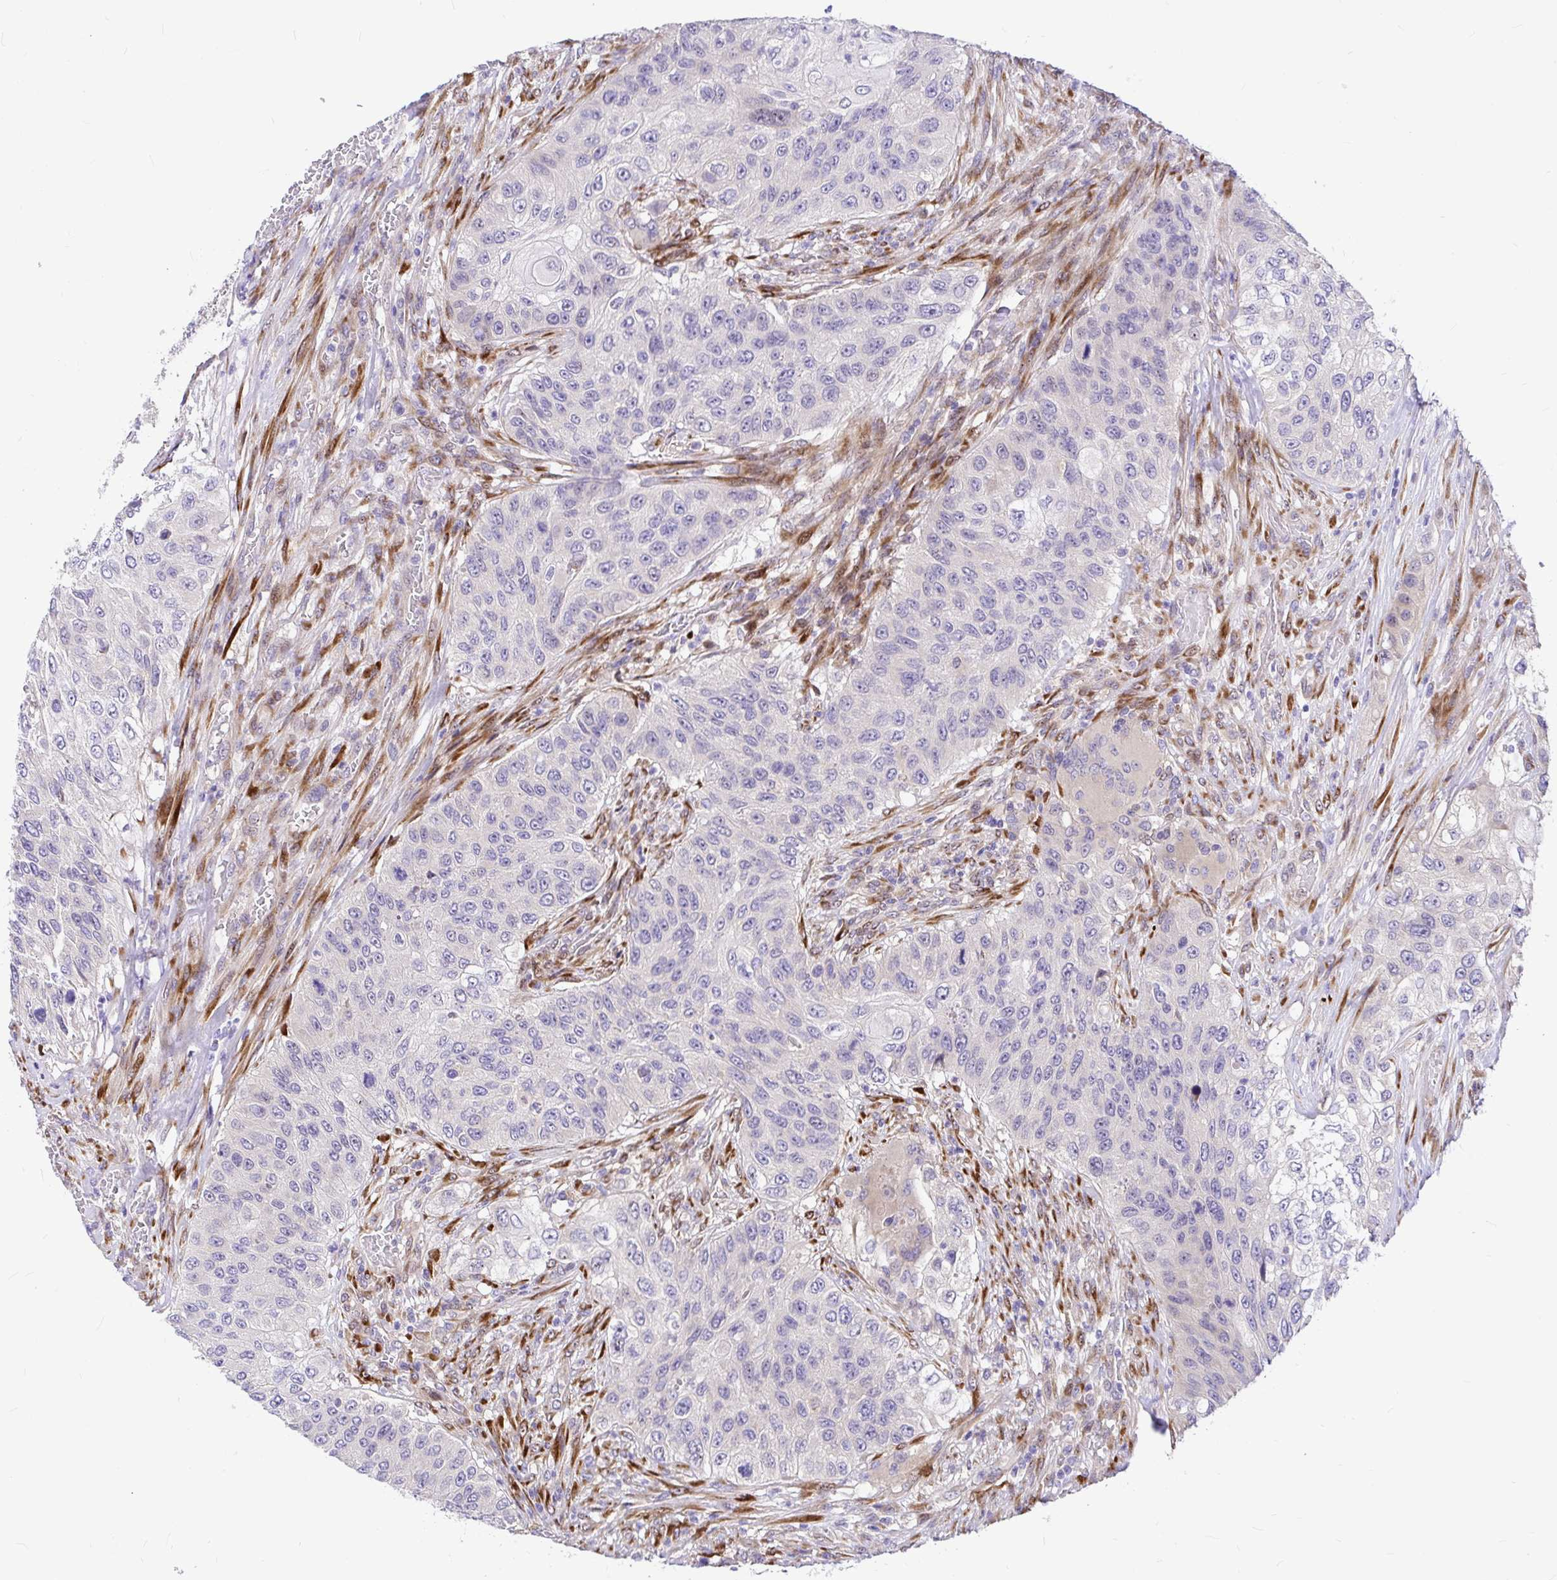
{"staining": {"intensity": "negative", "quantity": "none", "location": "none"}, "tissue": "urothelial cancer", "cell_type": "Tumor cells", "image_type": "cancer", "snomed": [{"axis": "morphology", "description": "Urothelial carcinoma, High grade"}, {"axis": "topography", "description": "Urinary bladder"}], "caption": "Human urothelial cancer stained for a protein using immunohistochemistry displays no positivity in tumor cells.", "gene": "GABBR2", "patient": {"sex": "female", "age": 60}}